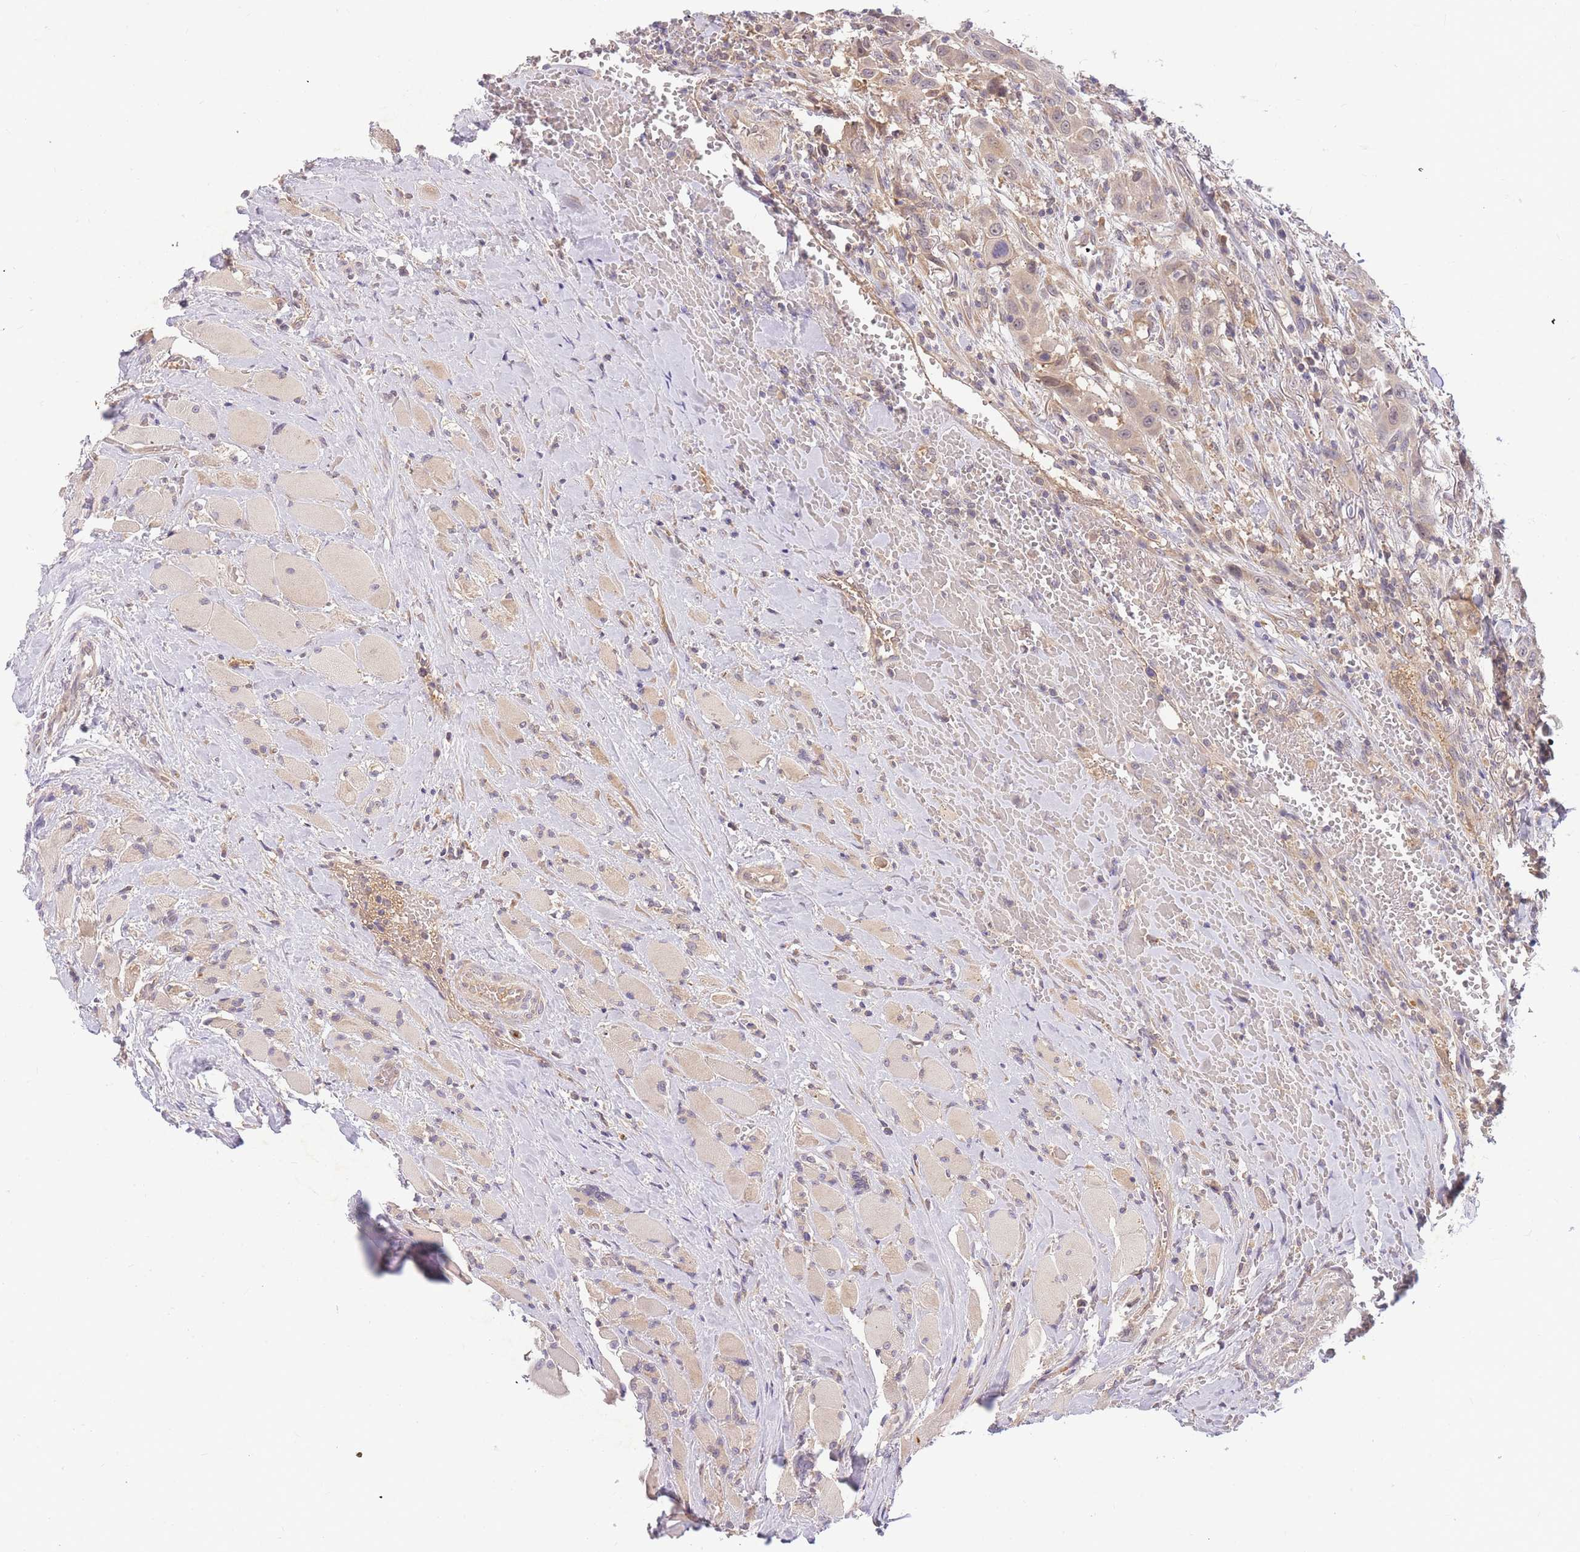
{"staining": {"intensity": "weak", "quantity": "25%-75%", "location": "cytoplasmic/membranous"}, "tissue": "head and neck cancer", "cell_type": "Tumor cells", "image_type": "cancer", "snomed": [{"axis": "morphology", "description": "Squamous cell carcinoma, NOS"}, {"axis": "topography", "description": "Head-Neck"}], "caption": "A brown stain labels weak cytoplasmic/membranous expression of a protein in human head and neck squamous cell carcinoma tumor cells.", "gene": "ZNF577", "patient": {"sex": "male", "age": 81}}